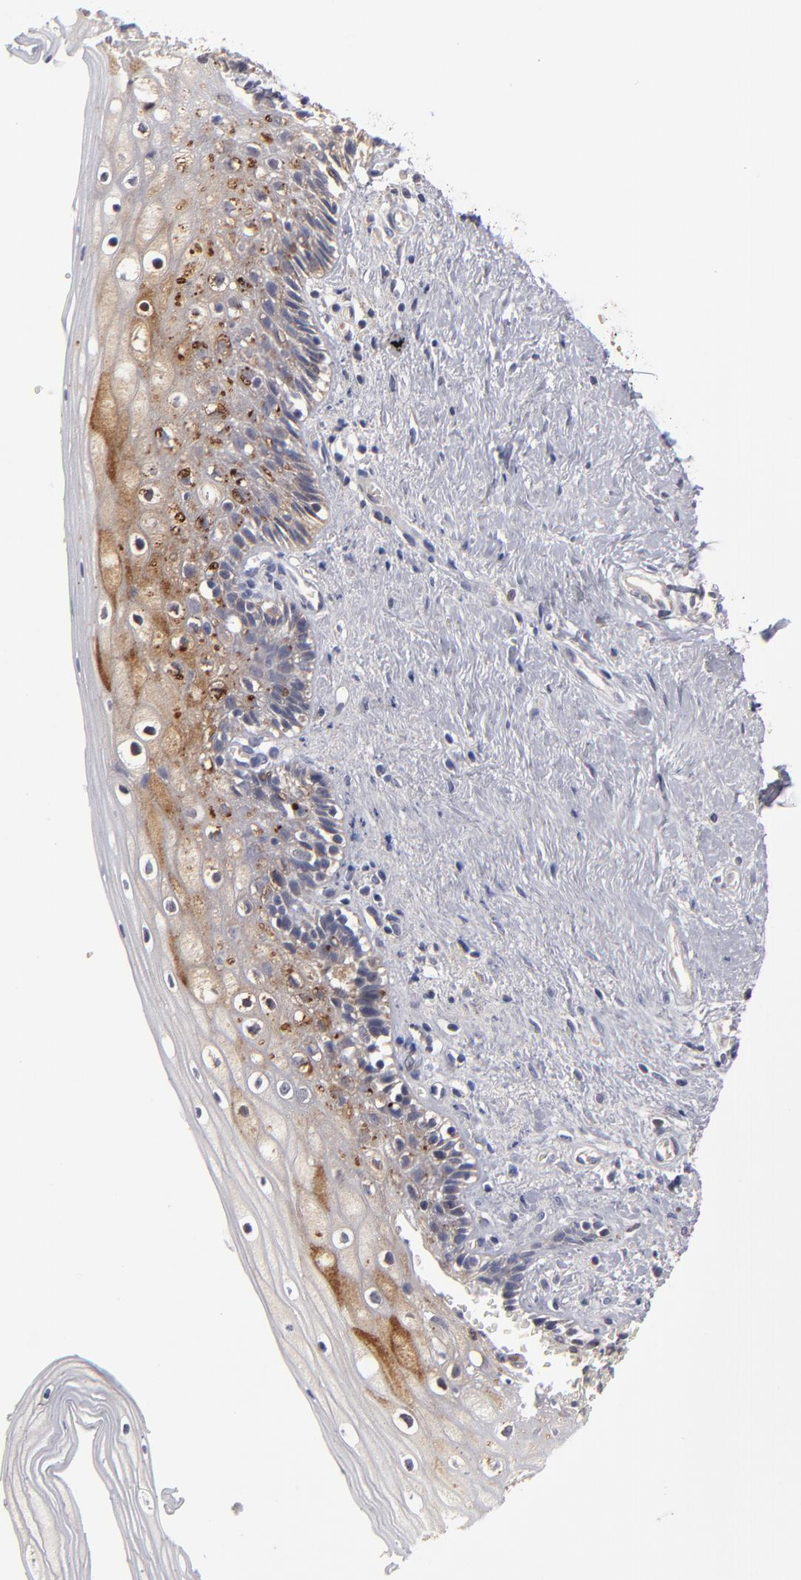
{"staining": {"intensity": "moderate", "quantity": "25%-75%", "location": "cytoplasmic/membranous"}, "tissue": "vagina", "cell_type": "Squamous epithelial cells", "image_type": "normal", "snomed": [{"axis": "morphology", "description": "Normal tissue, NOS"}, {"axis": "topography", "description": "Vagina"}], "caption": "An IHC micrograph of unremarkable tissue is shown. Protein staining in brown shows moderate cytoplasmic/membranous positivity in vagina within squamous epithelial cells. The staining was performed using DAB, with brown indicating positive protein expression. Nuclei are stained blue with hematoxylin.", "gene": "EXD2", "patient": {"sex": "female", "age": 46}}